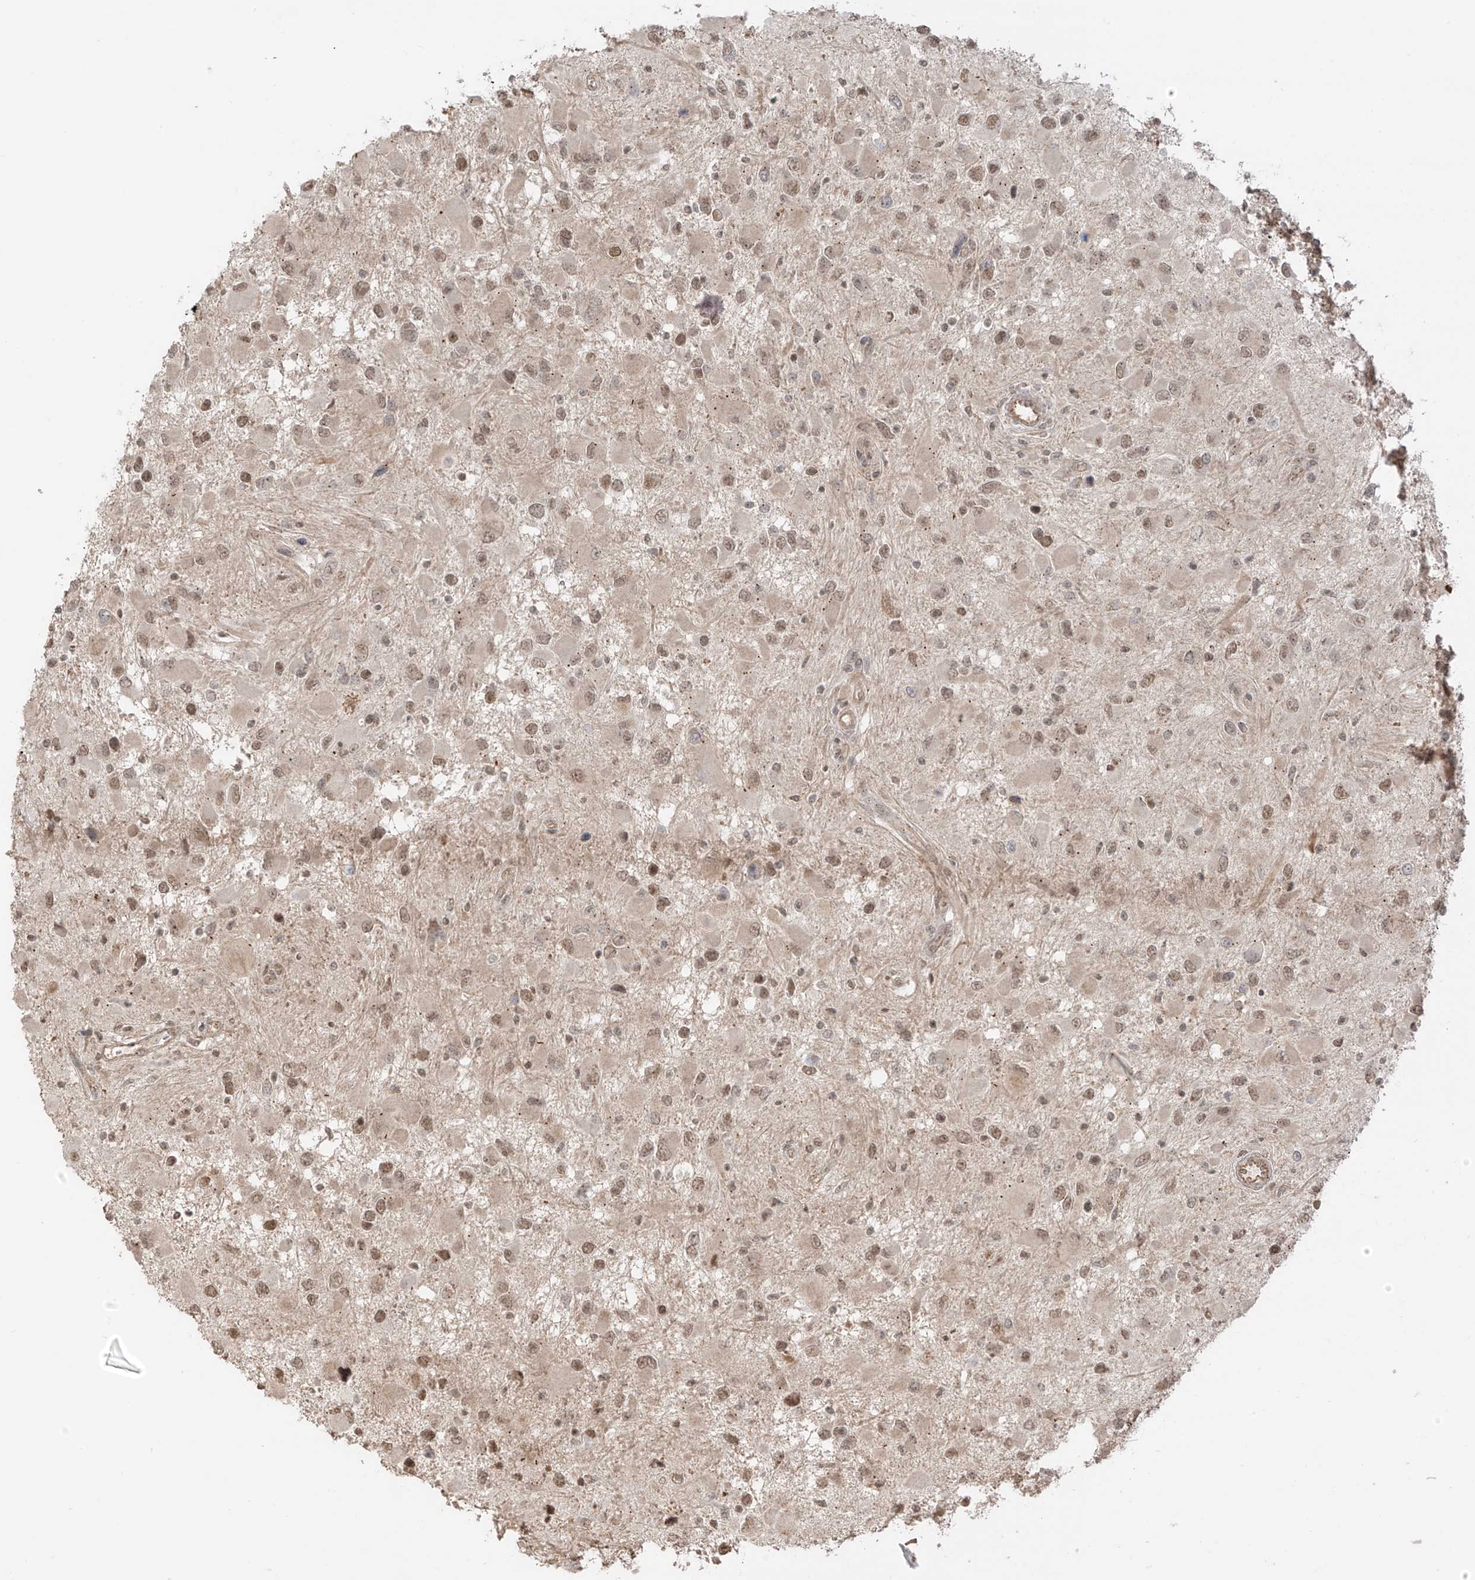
{"staining": {"intensity": "moderate", "quantity": "<25%", "location": "cytoplasmic/membranous,nuclear"}, "tissue": "glioma", "cell_type": "Tumor cells", "image_type": "cancer", "snomed": [{"axis": "morphology", "description": "Glioma, malignant, High grade"}, {"axis": "topography", "description": "Brain"}], "caption": "Glioma stained with immunohistochemistry demonstrates moderate cytoplasmic/membranous and nuclear positivity in approximately <25% of tumor cells.", "gene": "N4BP3", "patient": {"sex": "male", "age": 53}}